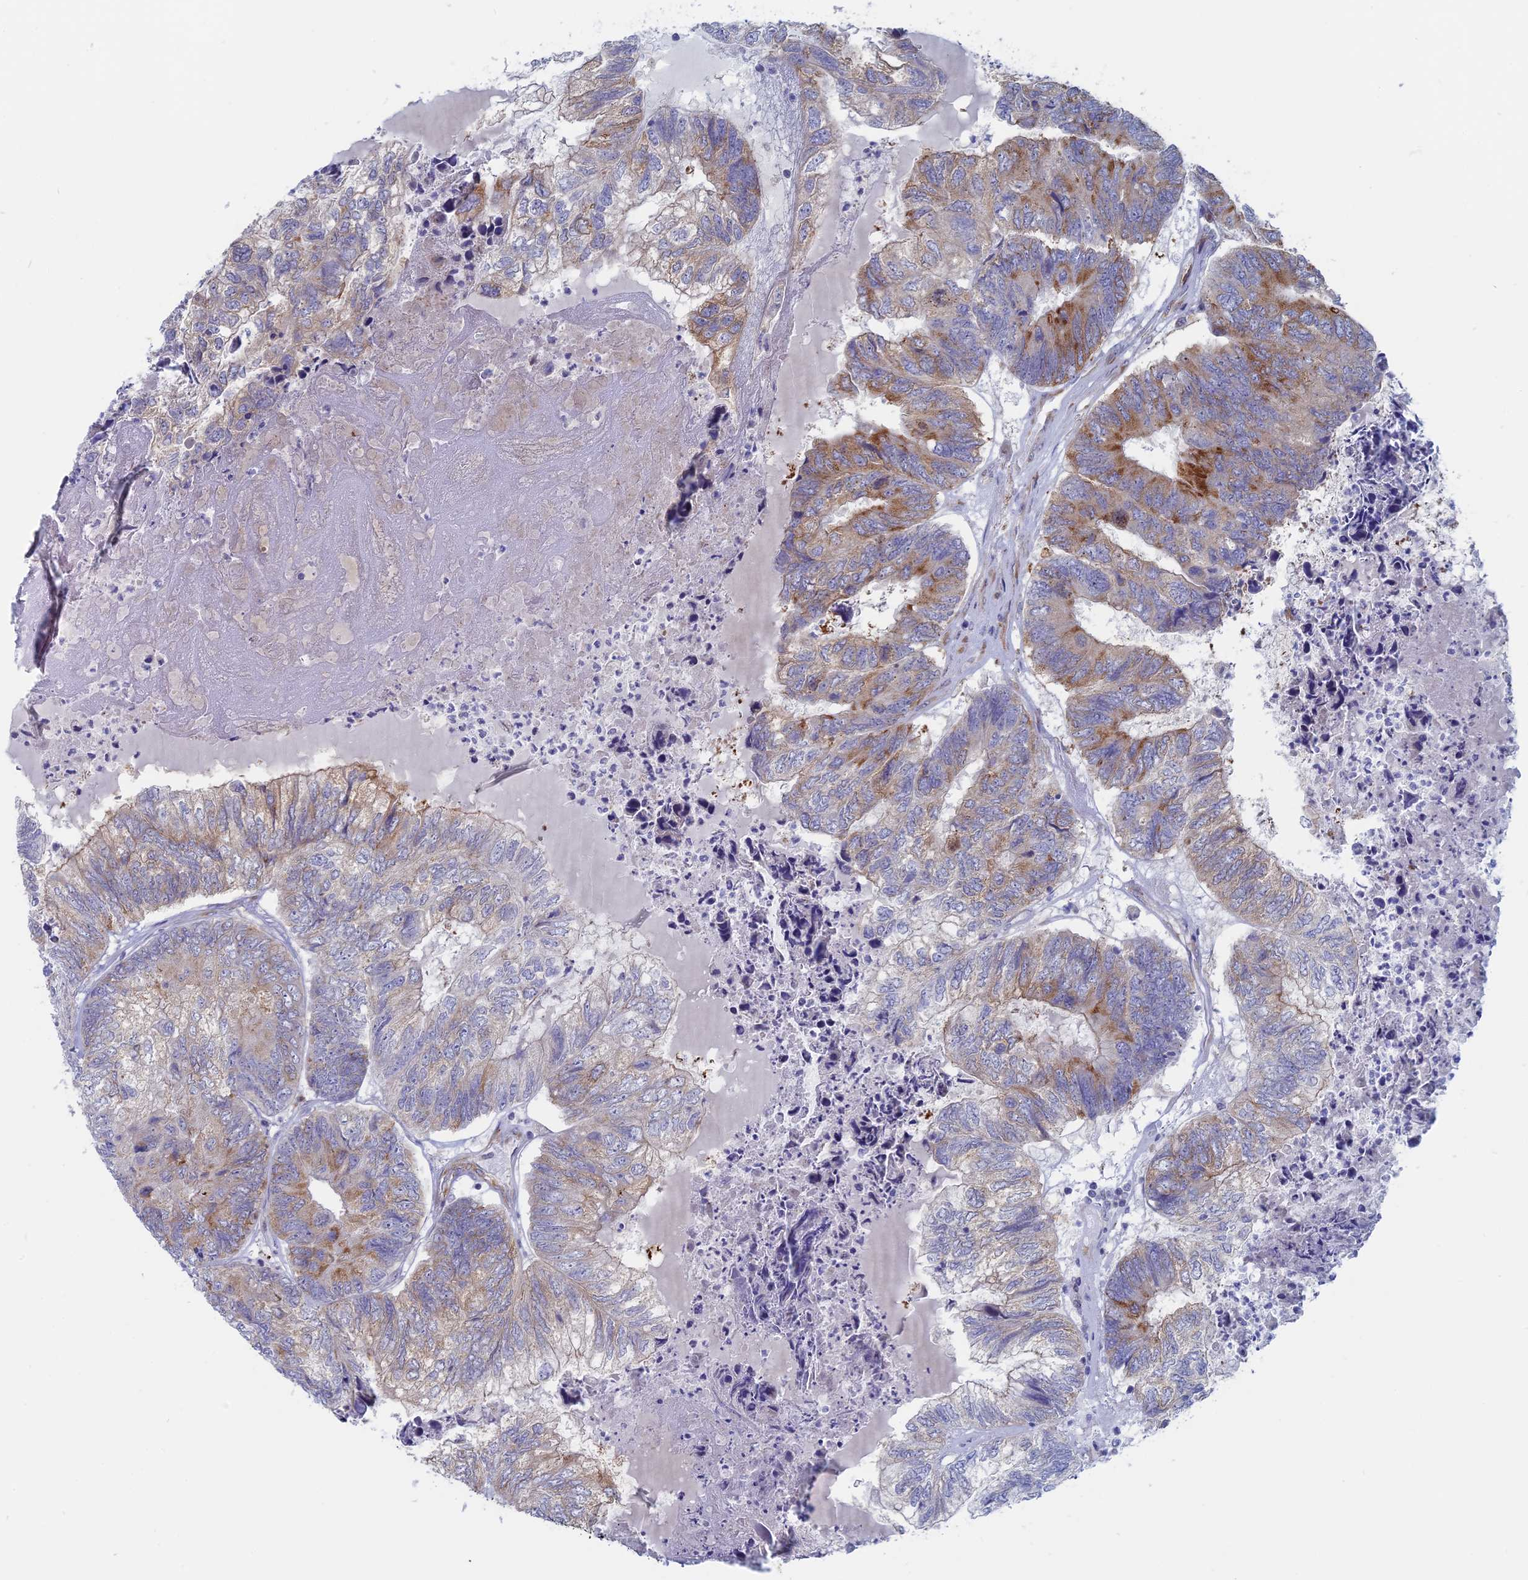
{"staining": {"intensity": "moderate", "quantity": "25%-75%", "location": "cytoplasmic/membranous"}, "tissue": "colorectal cancer", "cell_type": "Tumor cells", "image_type": "cancer", "snomed": [{"axis": "morphology", "description": "Adenocarcinoma, NOS"}, {"axis": "topography", "description": "Colon"}], "caption": "Moderate cytoplasmic/membranous positivity for a protein is present in about 25%-75% of tumor cells of colorectal cancer (adenocarcinoma) using immunohistochemistry.", "gene": "TBC1D30", "patient": {"sex": "female", "age": 67}}